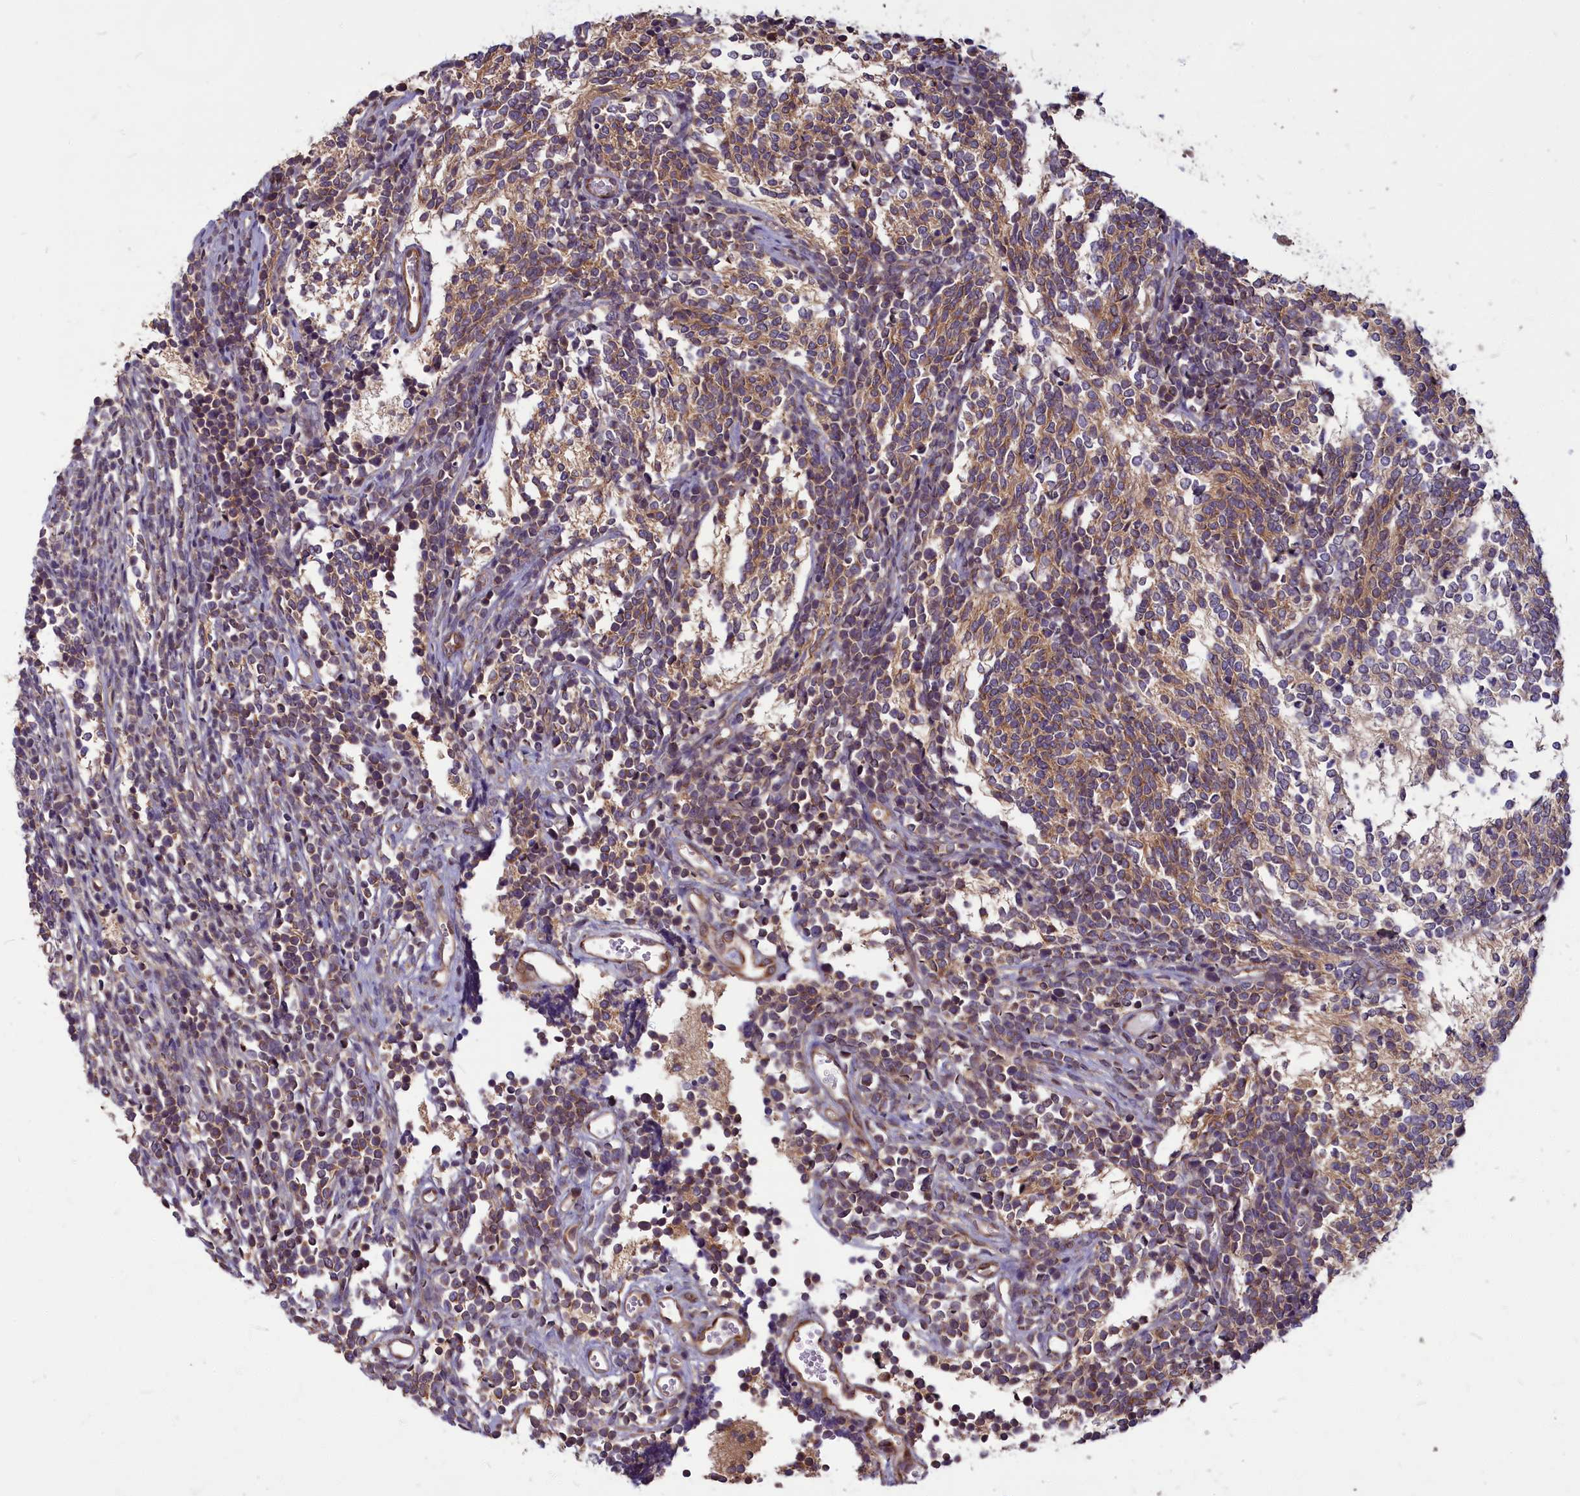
{"staining": {"intensity": "moderate", "quantity": "25%-75%", "location": "cytoplasmic/membranous"}, "tissue": "glioma", "cell_type": "Tumor cells", "image_type": "cancer", "snomed": [{"axis": "morphology", "description": "Glioma, malignant, Low grade"}, {"axis": "topography", "description": "Brain"}], "caption": "A histopathology image of human glioma stained for a protein demonstrates moderate cytoplasmic/membranous brown staining in tumor cells. The protein of interest is shown in brown color, while the nuclei are stained blue.", "gene": "MYCBP", "patient": {"sex": "female", "age": 1}}